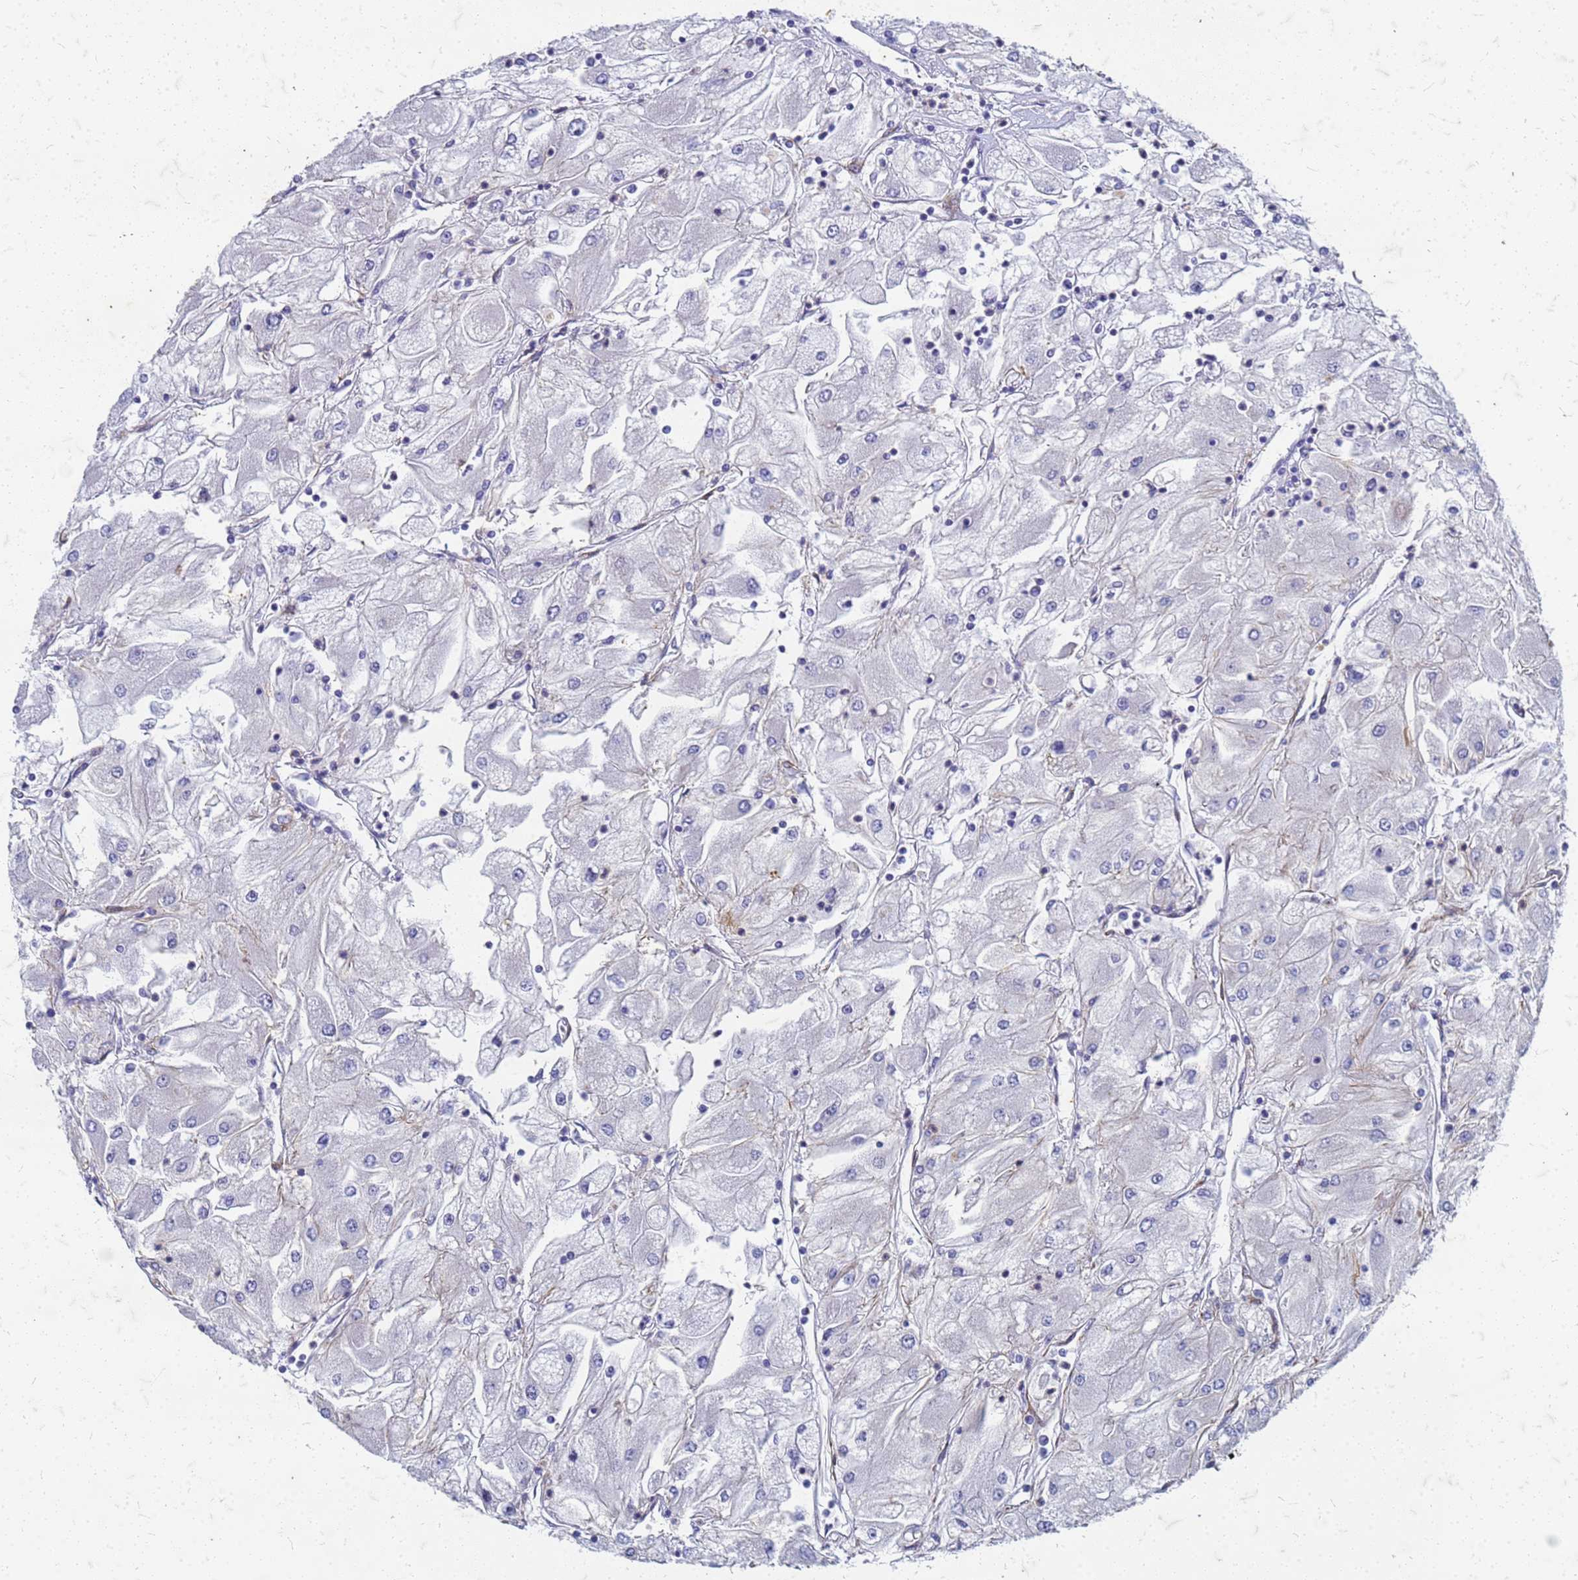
{"staining": {"intensity": "negative", "quantity": "none", "location": "none"}, "tissue": "renal cancer", "cell_type": "Tumor cells", "image_type": "cancer", "snomed": [{"axis": "morphology", "description": "Adenocarcinoma, NOS"}, {"axis": "topography", "description": "Kidney"}], "caption": "The IHC image has no significant positivity in tumor cells of renal cancer (adenocarcinoma) tissue. (DAB (3,3'-diaminobenzidine) immunohistochemistry (IHC) with hematoxylin counter stain).", "gene": "TRIM64B", "patient": {"sex": "male", "age": 80}}